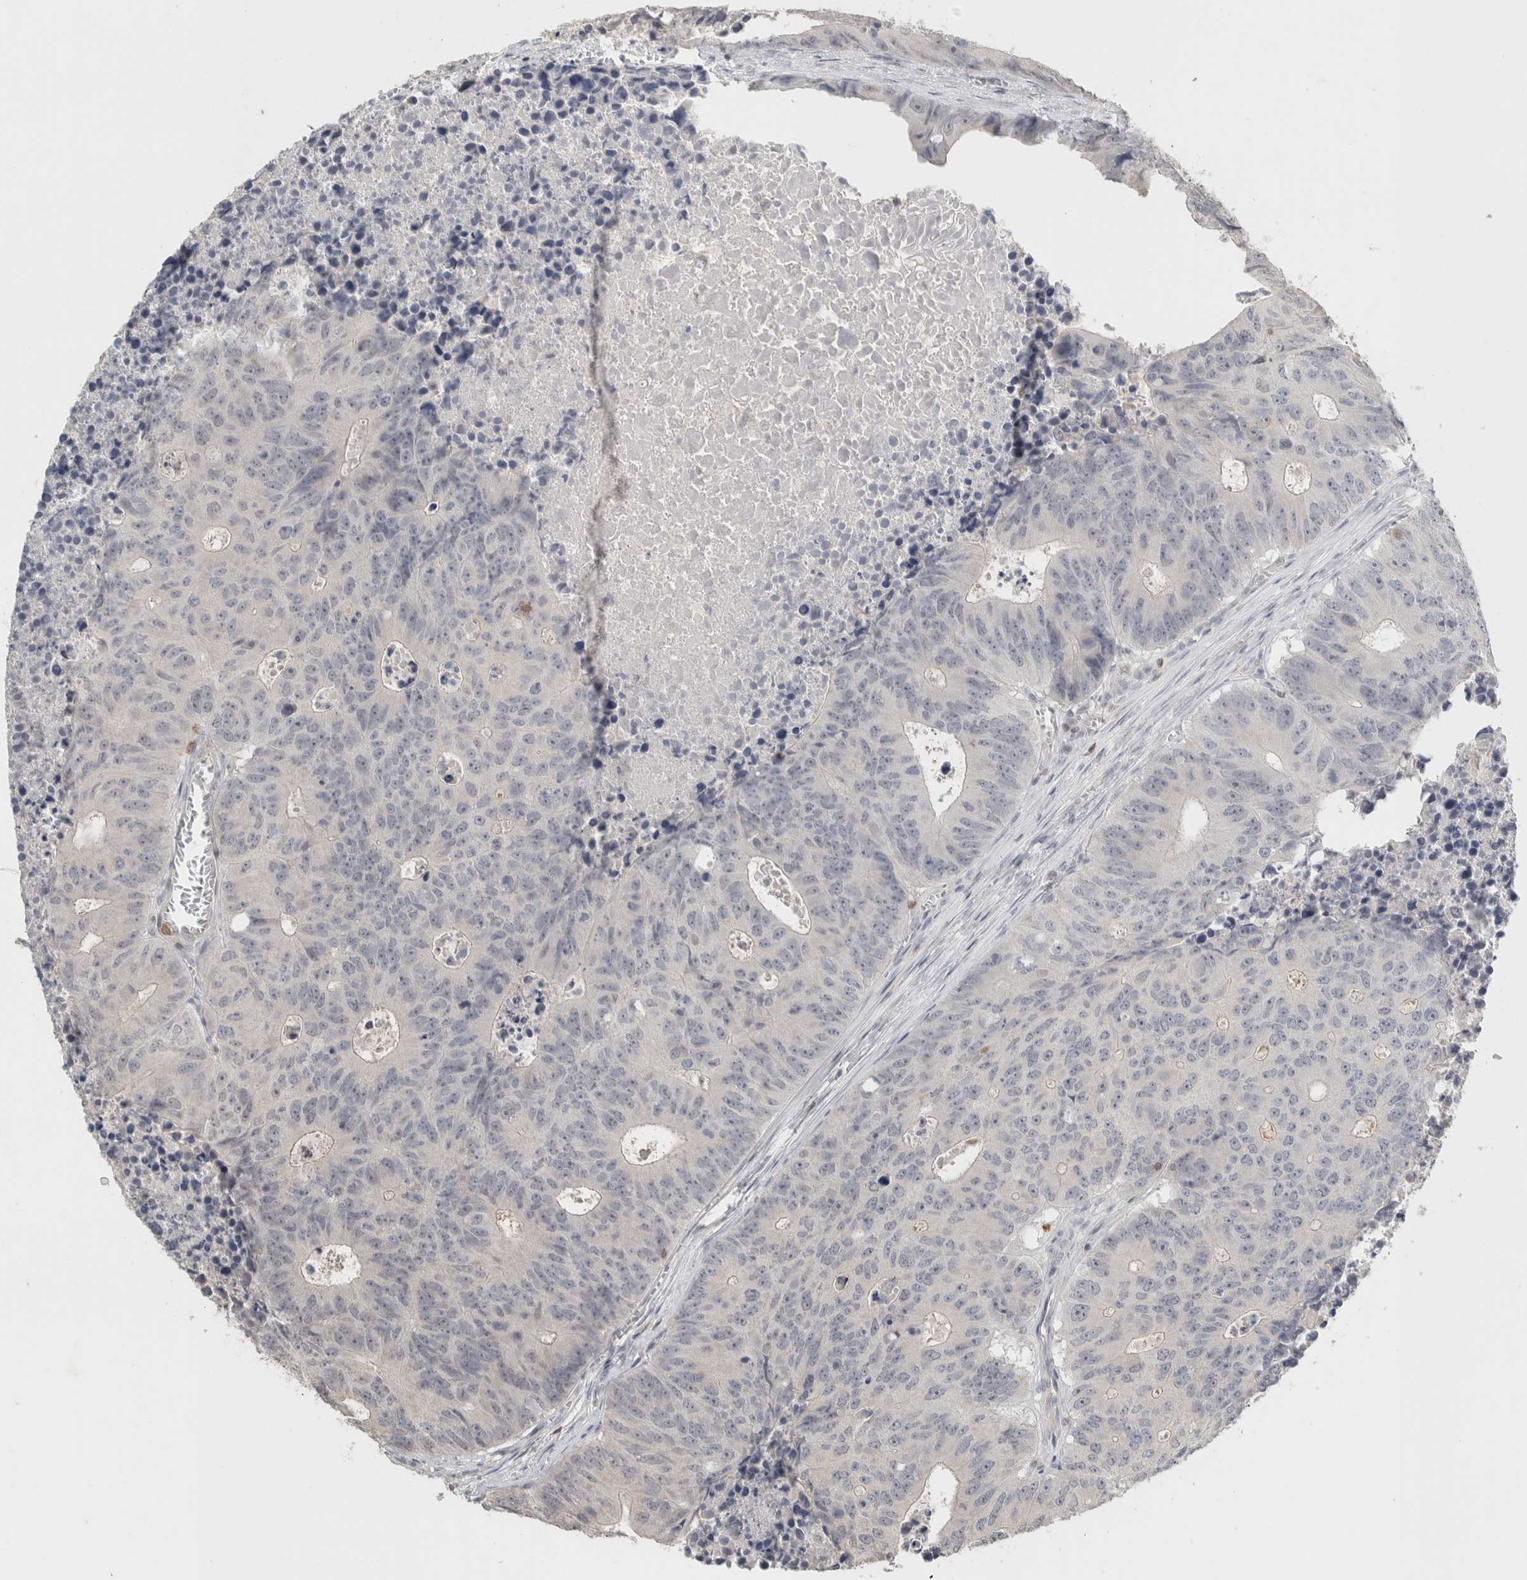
{"staining": {"intensity": "negative", "quantity": "none", "location": "none"}, "tissue": "colorectal cancer", "cell_type": "Tumor cells", "image_type": "cancer", "snomed": [{"axis": "morphology", "description": "Adenocarcinoma, NOS"}, {"axis": "topography", "description": "Colon"}], "caption": "Tumor cells are negative for protein expression in human colorectal adenocarcinoma. (DAB (3,3'-diaminobenzidine) IHC with hematoxylin counter stain).", "gene": "TRAT1", "patient": {"sex": "male", "age": 87}}